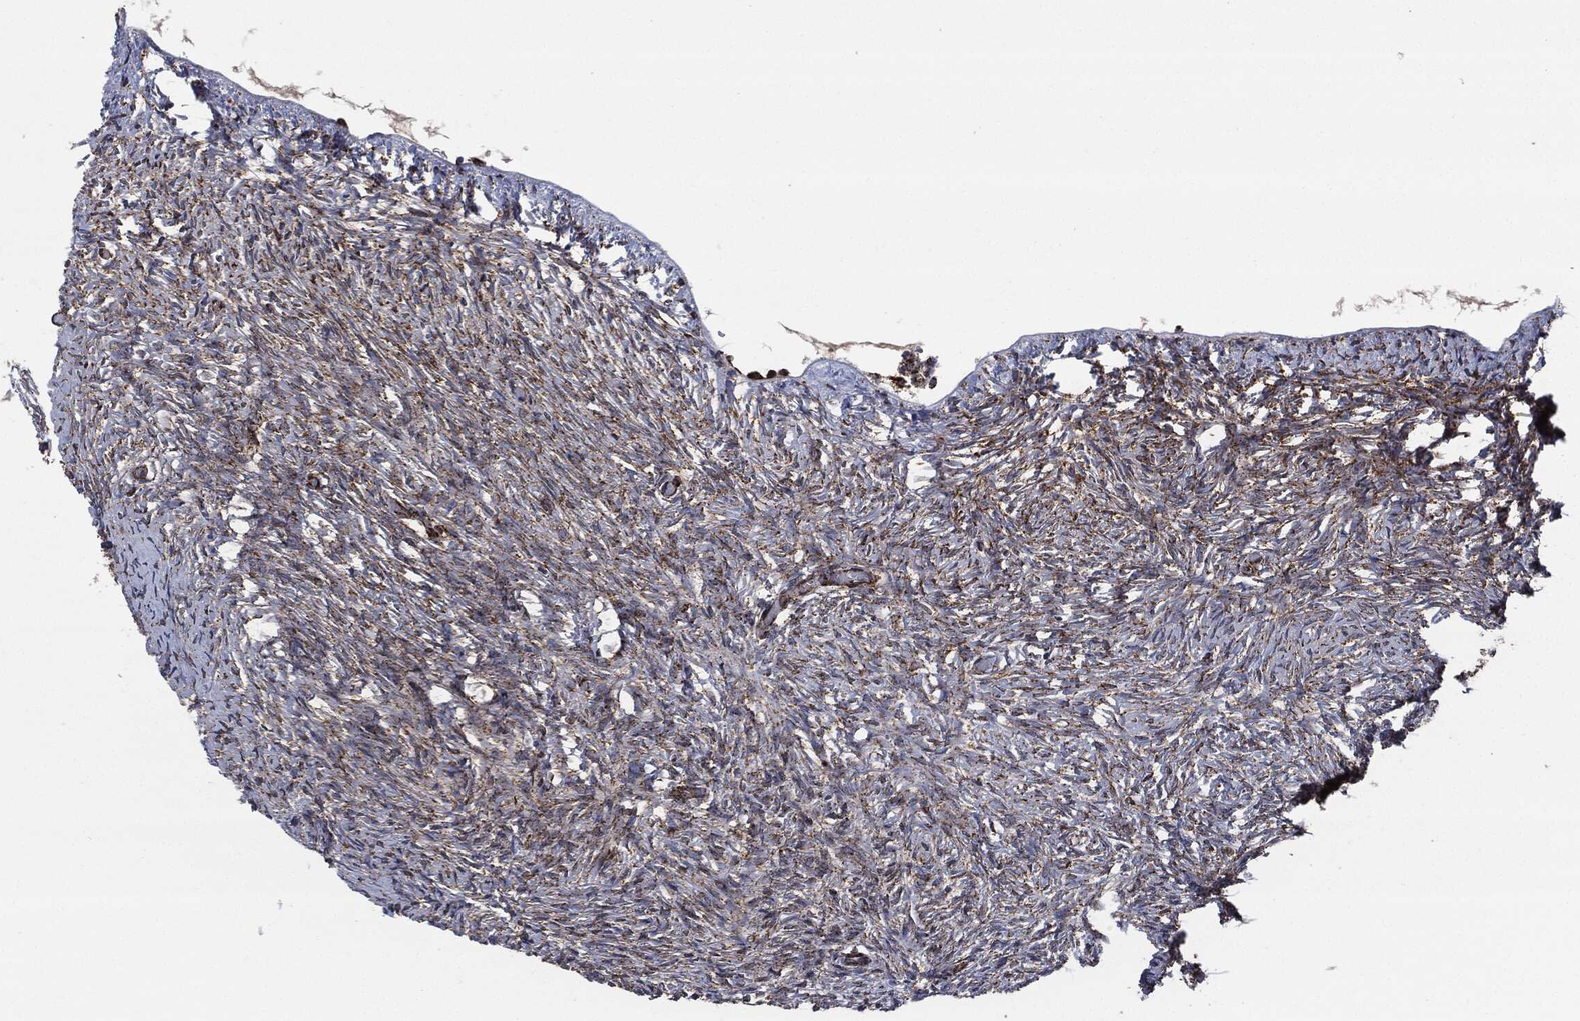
{"staining": {"intensity": "strong", "quantity": ">75%", "location": "cytoplasmic/membranous"}, "tissue": "ovary", "cell_type": "Follicle cells", "image_type": "normal", "snomed": [{"axis": "morphology", "description": "Normal tissue, NOS"}, {"axis": "topography", "description": "Ovary"}], "caption": "A high-resolution photomicrograph shows immunohistochemistry staining of unremarkable ovary, which reveals strong cytoplasmic/membranous positivity in about >75% of follicle cells. Ihc stains the protein in brown and the nuclei are stained blue.", "gene": "FH", "patient": {"sex": "female", "age": 39}}